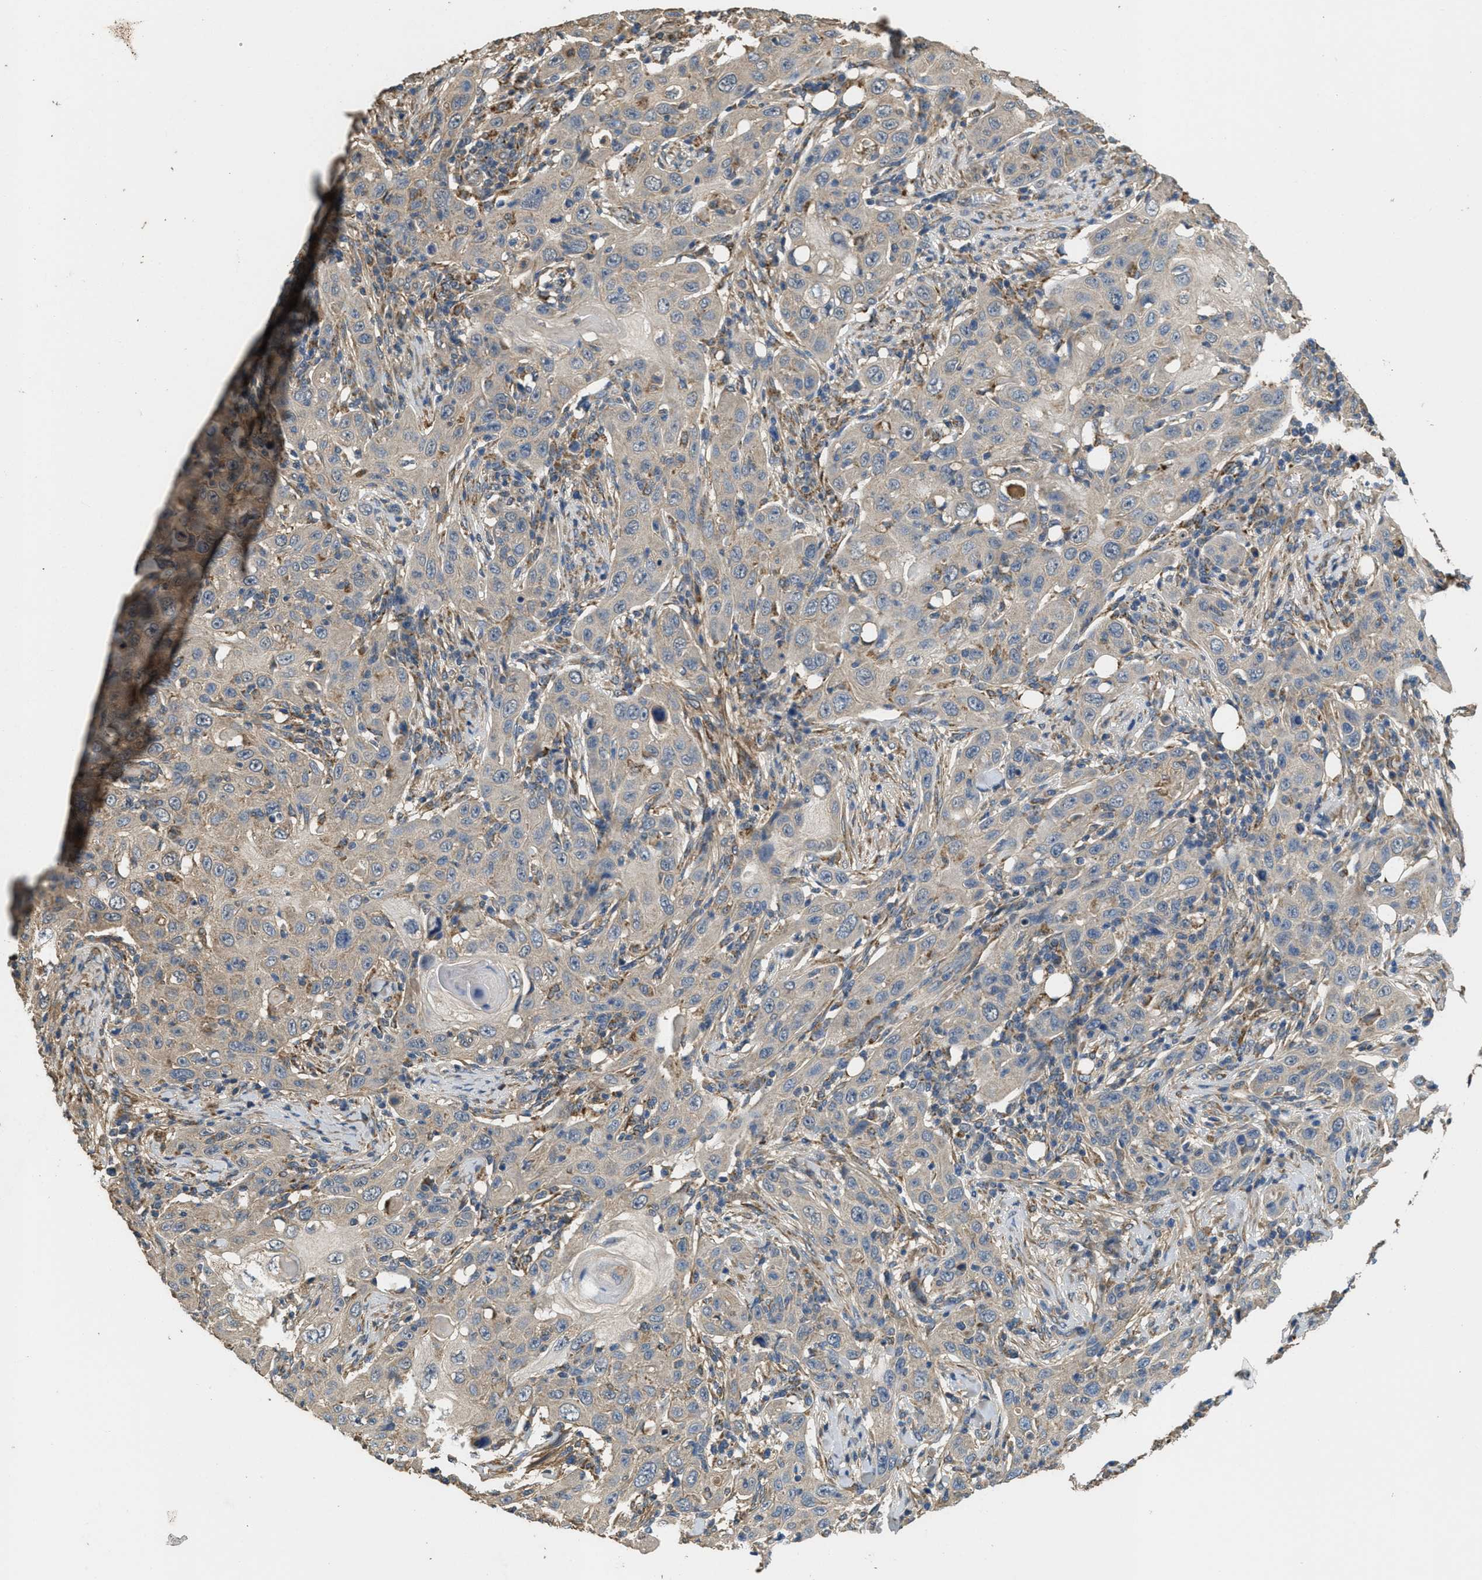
{"staining": {"intensity": "weak", "quantity": "25%-75%", "location": "cytoplasmic/membranous"}, "tissue": "skin cancer", "cell_type": "Tumor cells", "image_type": "cancer", "snomed": [{"axis": "morphology", "description": "Squamous cell carcinoma, NOS"}, {"axis": "topography", "description": "Skin"}], "caption": "High-magnification brightfield microscopy of skin squamous cell carcinoma stained with DAB (brown) and counterstained with hematoxylin (blue). tumor cells exhibit weak cytoplasmic/membranous expression is identified in about25%-75% of cells.", "gene": "THBS2", "patient": {"sex": "female", "age": 88}}